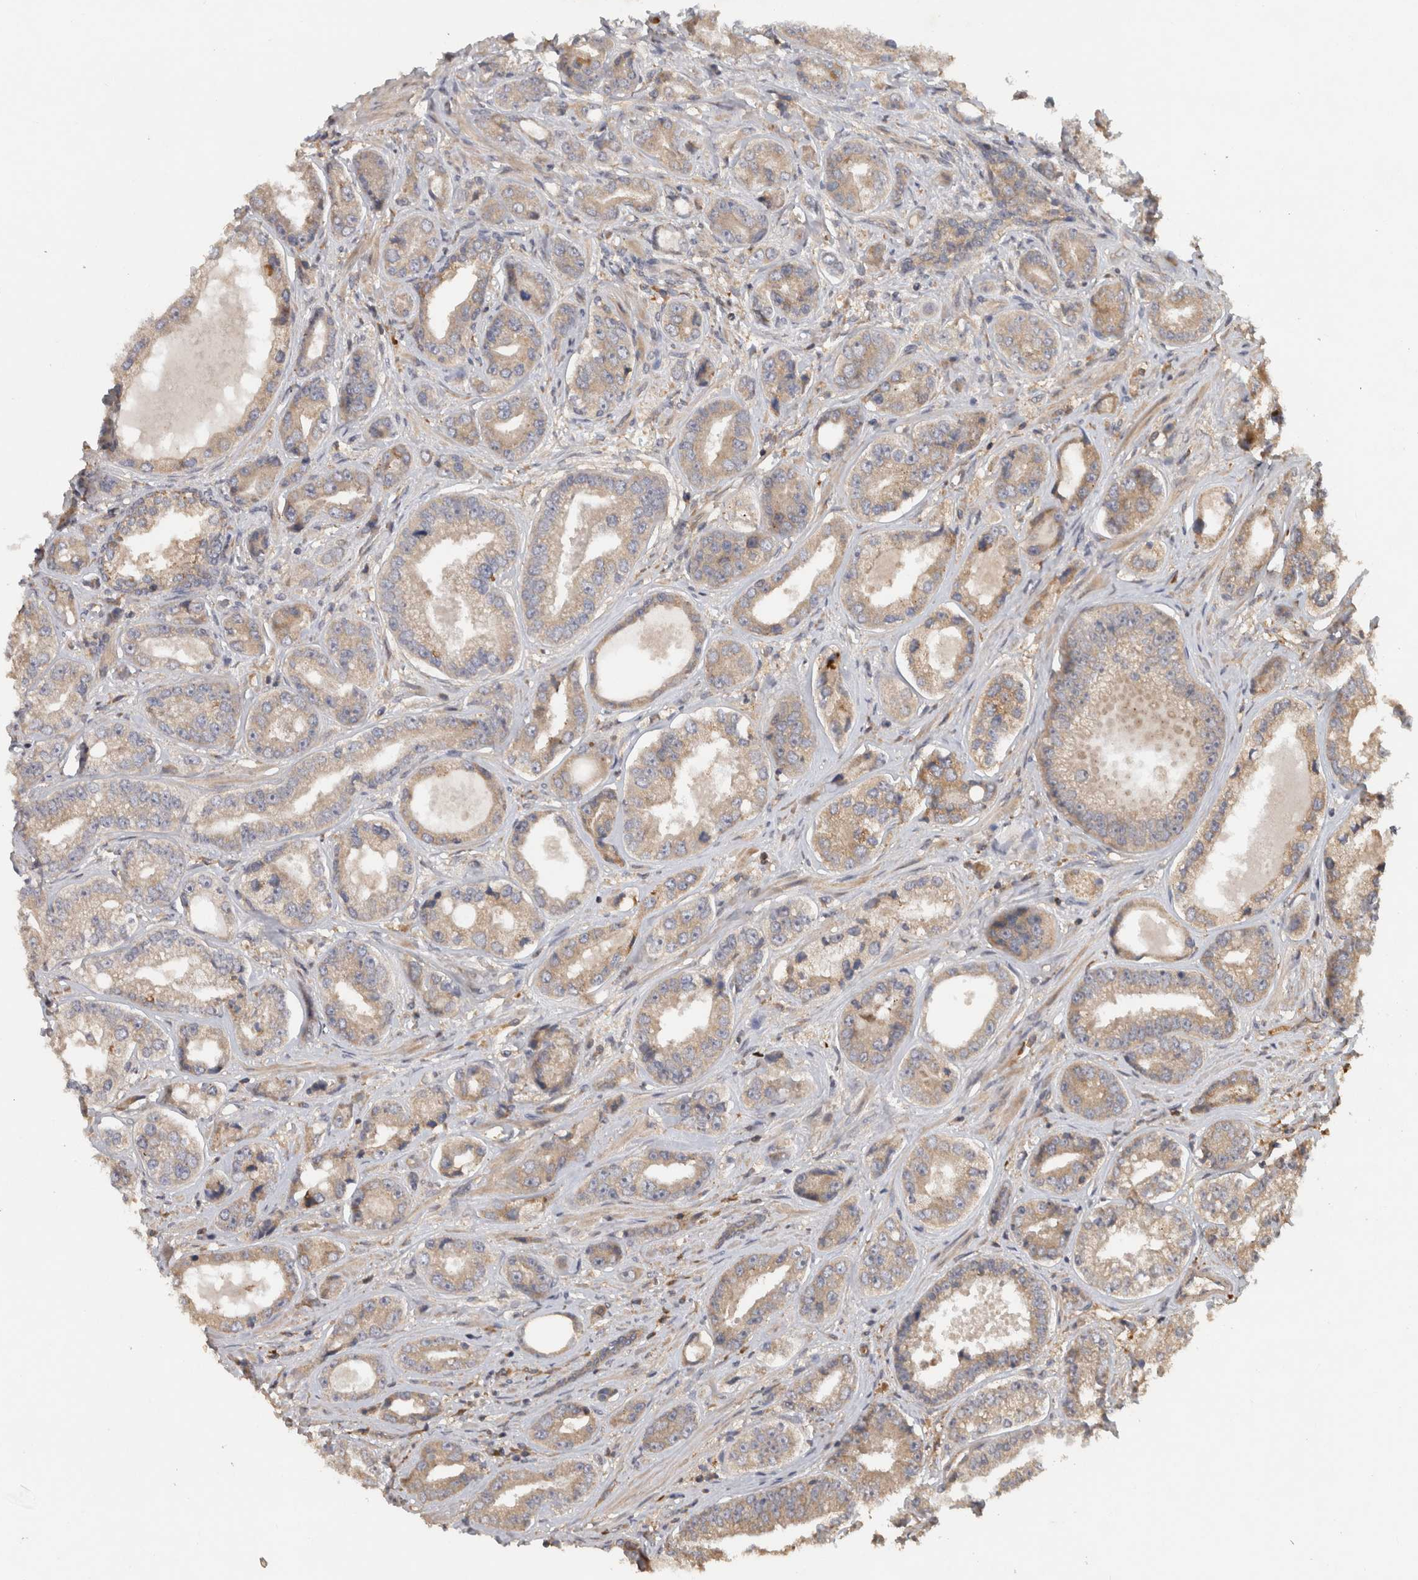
{"staining": {"intensity": "weak", "quantity": ">75%", "location": "cytoplasmic/membranous"}, "tissue": "prostate cancer", "cell_type": "Tumor cells", "image_type": "cancer", "snomed": [{"axis": "morphology", "description": "Adenocarcinoma, High grade"}, {"axis": "topography", "description": "Prostate"}], "caption": "Immunohistochemistry of prostate high-grade adenocarcinoma demonstrates low levels of weak cytoplasmic/membranous positivity in approximately >75% of tumor cells. The staining is performed using DAB (3,3'-diaminobenzidine) brown chromogen to label protein expression. The nuclei are counter-stained blue using hematoxylin.", "gene": "VEPH1", "patient": {"sex": "male", "age": 61}}